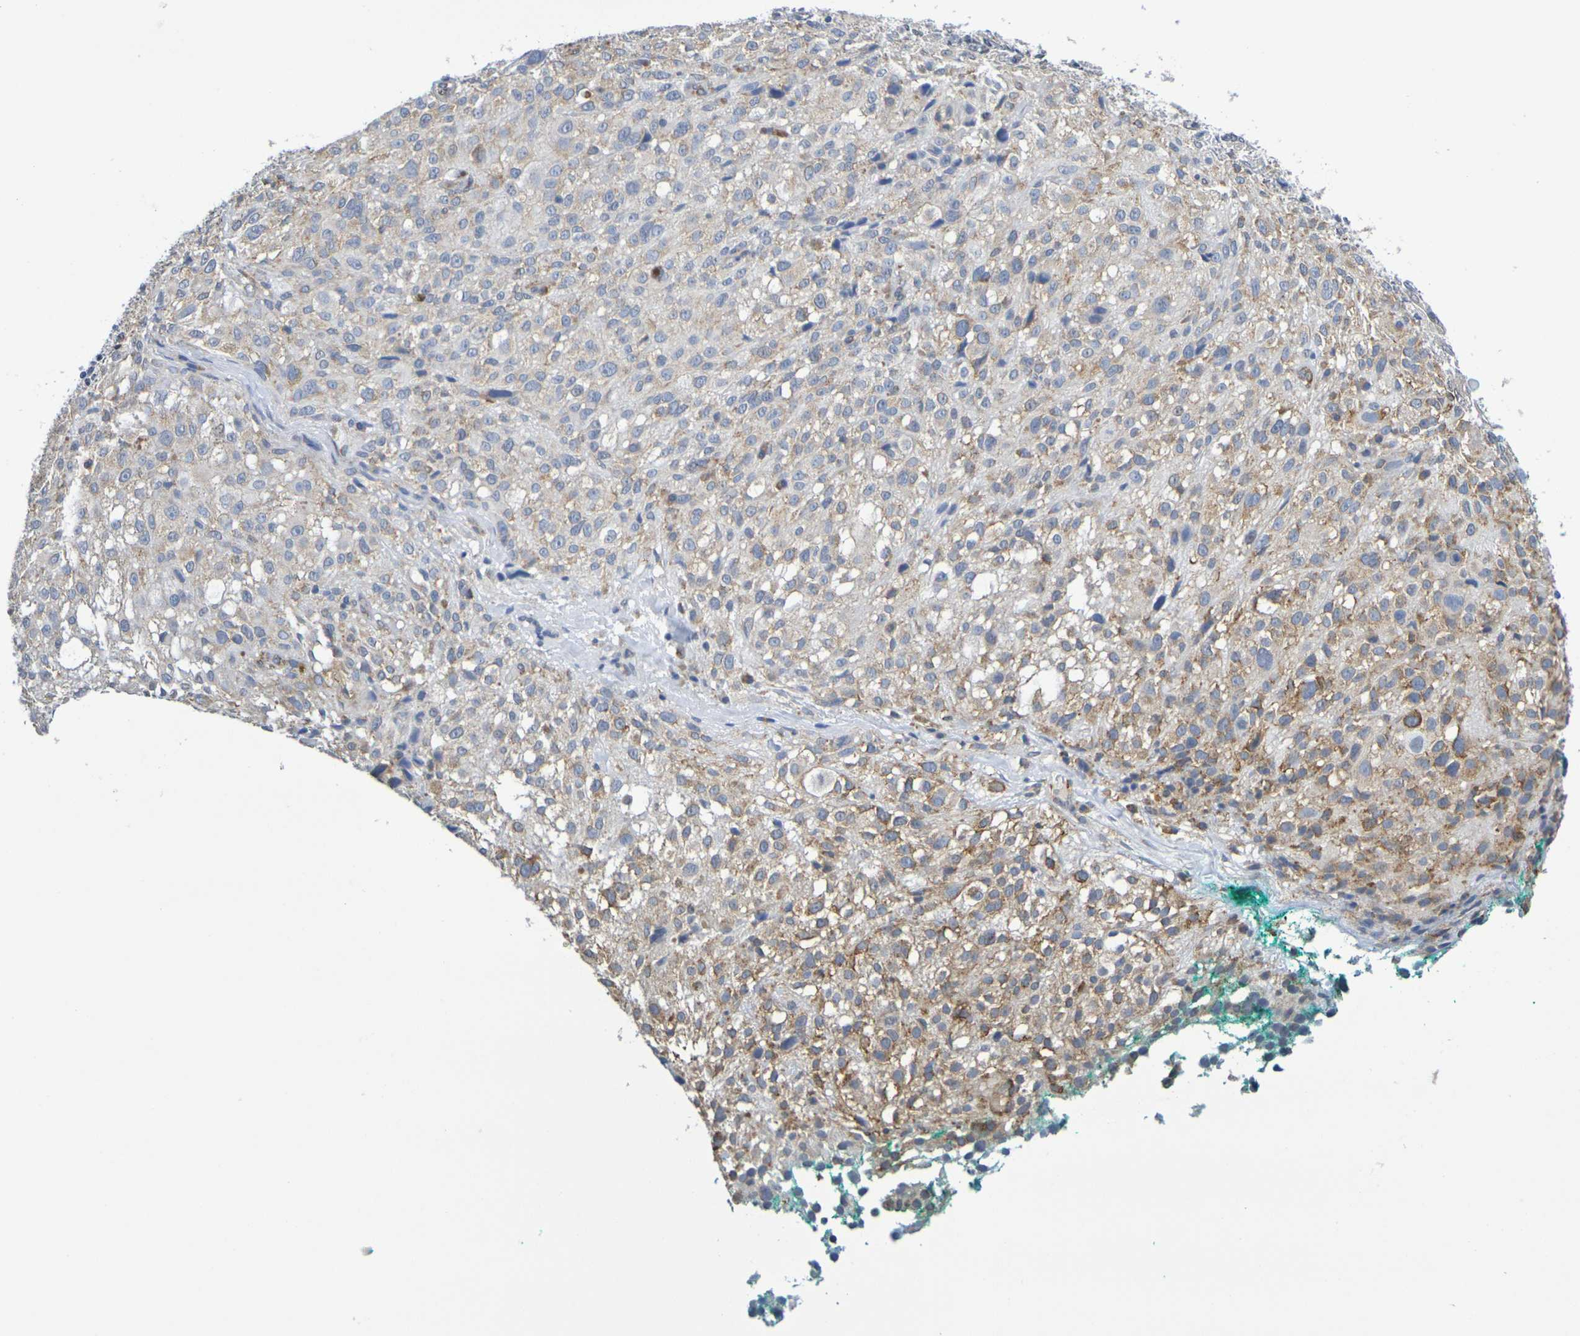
{"staining": {"intensity": "moderate", "quantity": "25%-75%", "location": "cytoplasmic/membranous"}, "tissue": "melanoma", "cell_type": "Tumor cells", "image_type": "cancer", "snomed": [{"axis": "morphology", "description": "Necrosis, NOS"}, {"axis": "morphology", "description": "Malignant melanoma, NOS"}, {"axis": "topography", "description": "Skin"}], "caption": "There is medium levels of moderate cytoplasmic/membranous positivity in tumor cells of malignant melanoma, as demonstrated by immunohistochemical staining (brown color).", "gene": "CHRNB1", "patient": {"sex": "female", "age": 87}}